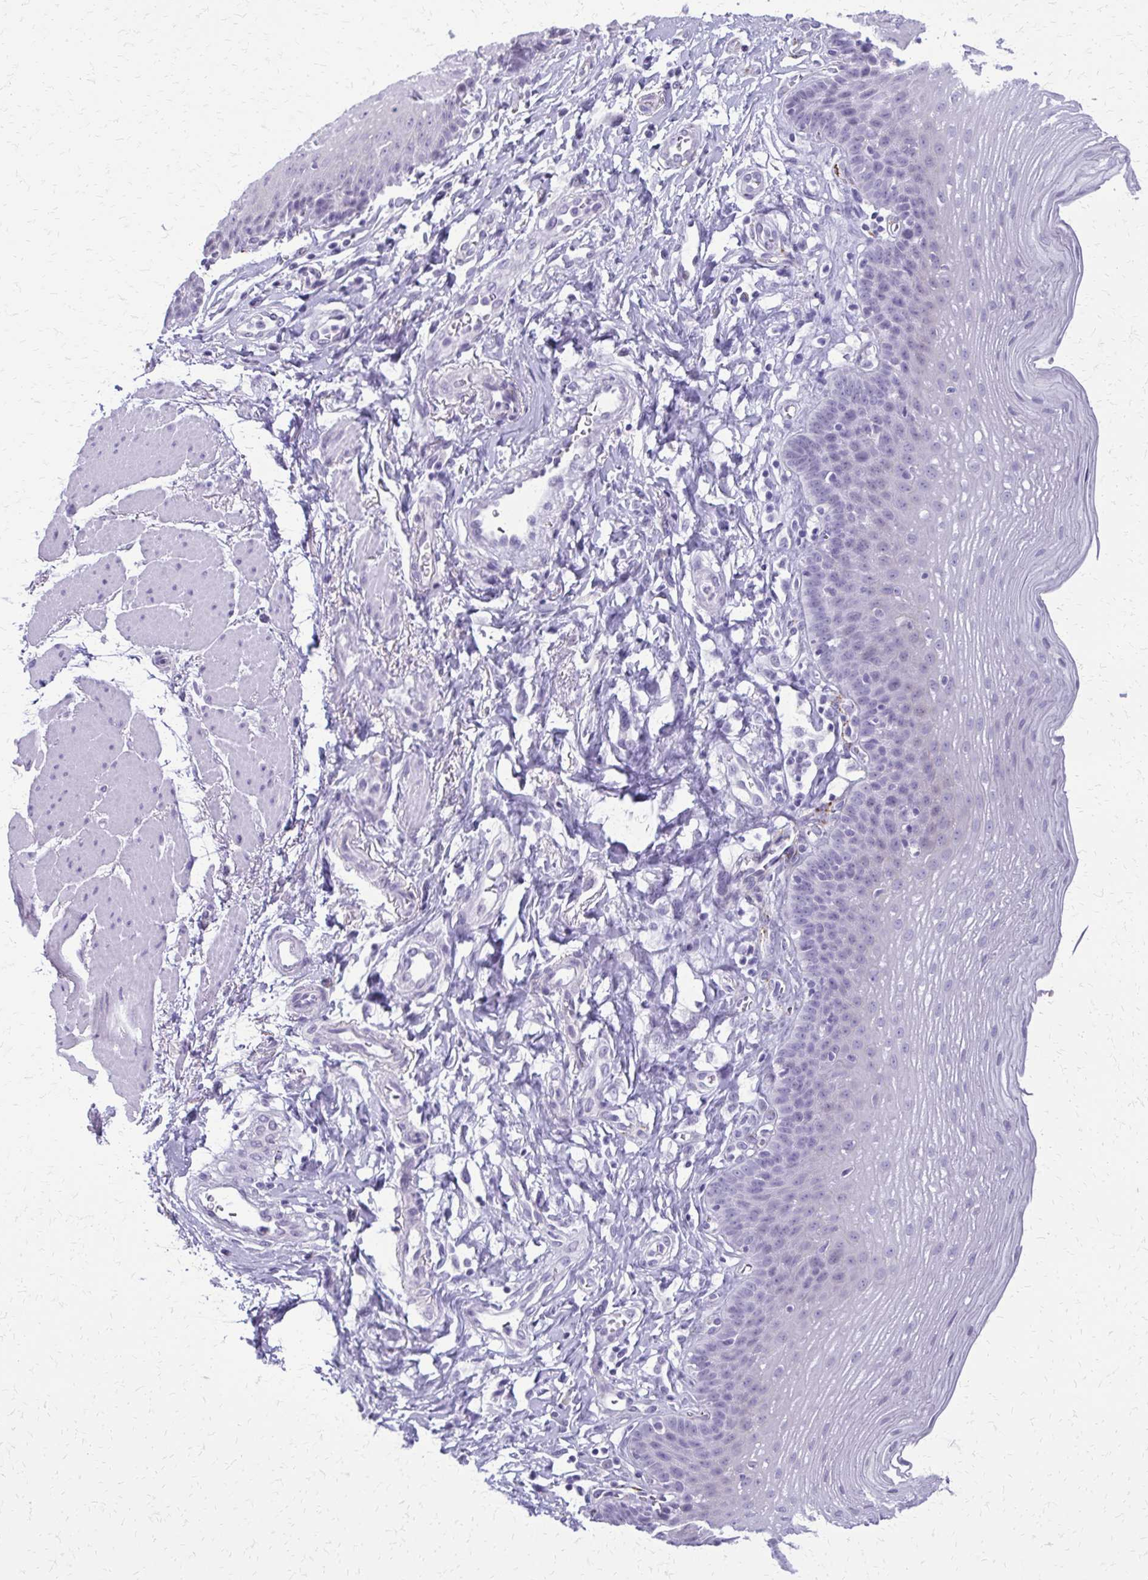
{"staining": {"intensity": "negative", "quantity": "none", "location": "none"}, "tissue": "esophagus", "cell_type": "Squamous epithelial cells", "image_type": "normal", "snomed": [{"axis": "morphology", "description": "Normal tissue, NOS"}, {"axis": "topography", "description": "Esophagus"}], "caption": "Immunohistochemistry of unremarkable human esophagus demonstrates no positivity in squamous epithelial cells. (Immunohistochemistry, brightfield microscopy, high magnification).", "gene": "FAM162B", "patient": {"sex": "female", "age": 81}}